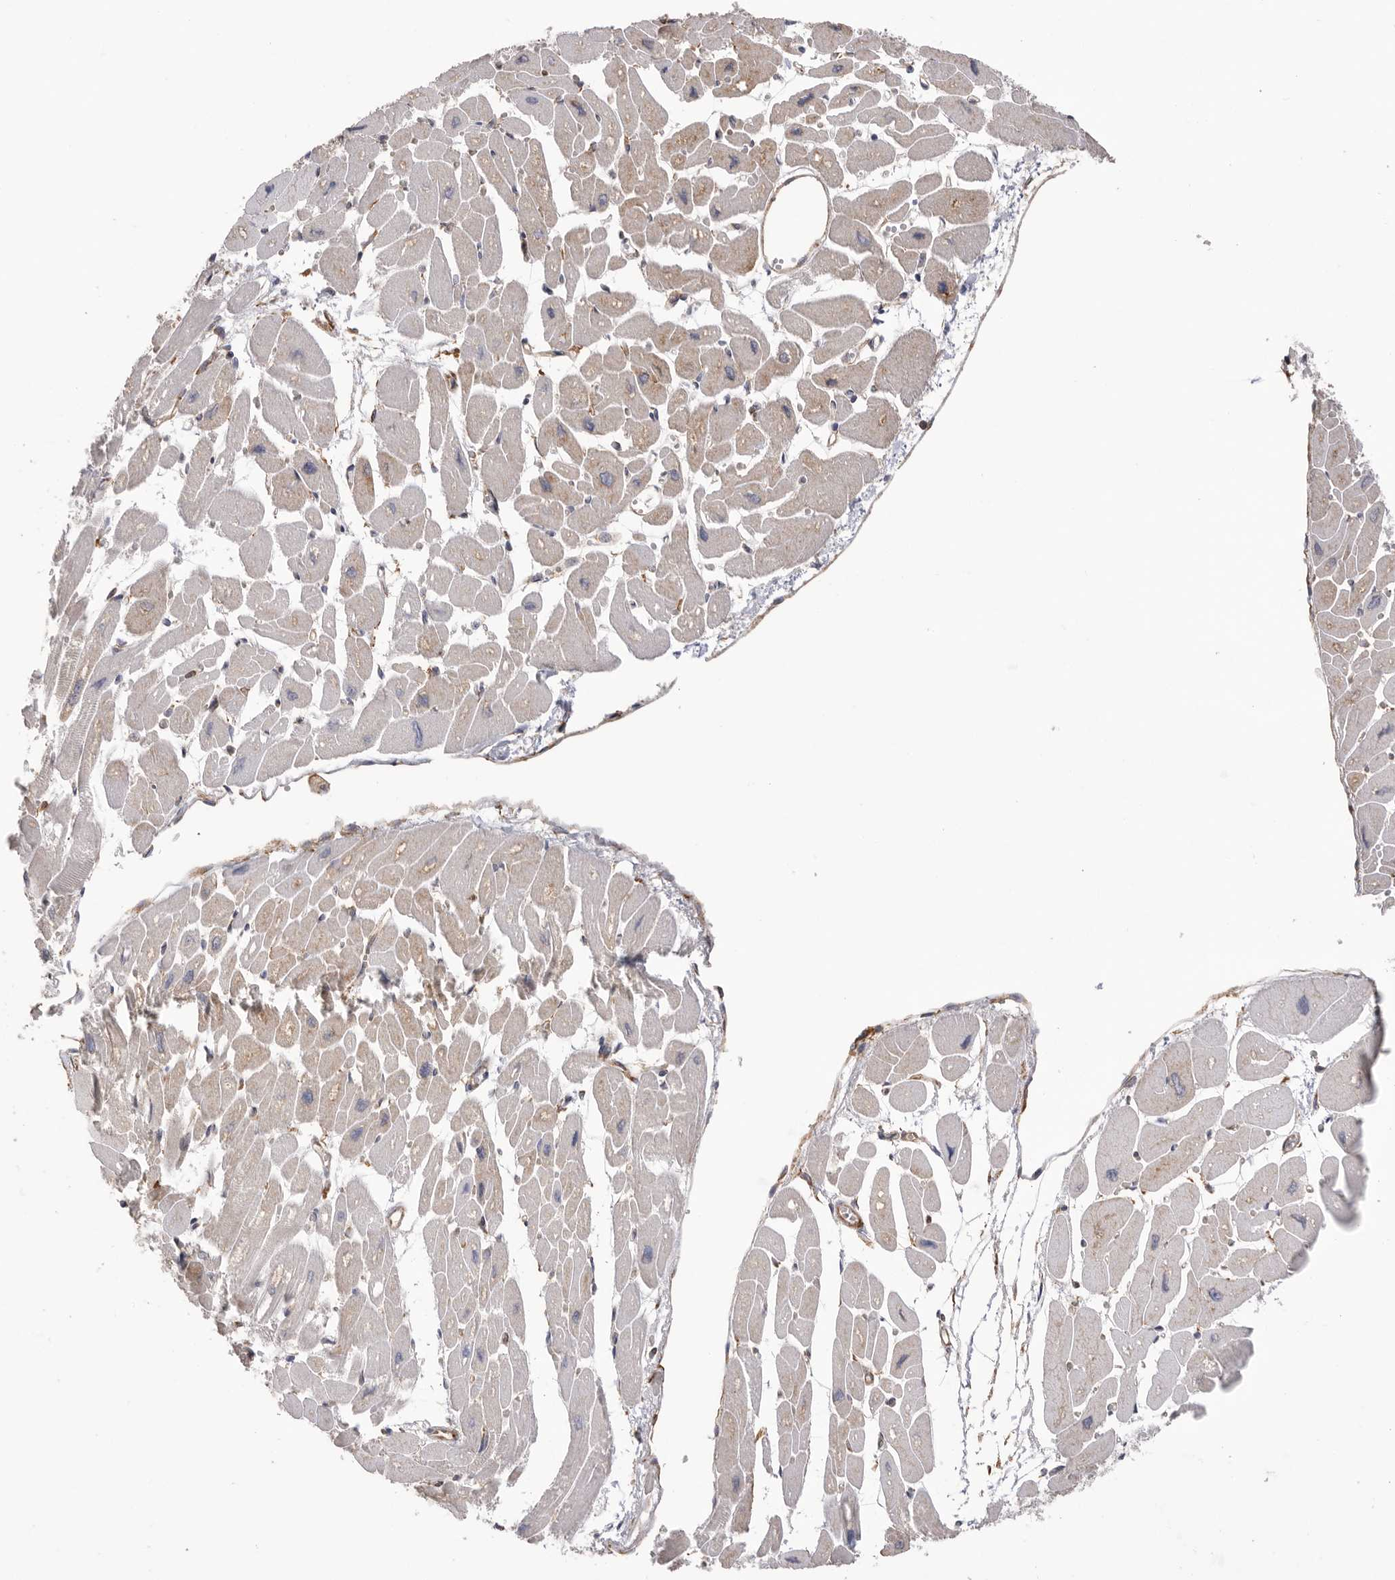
{"staining": {"intensity": "moderate", "quantity": "25%-75%", "location": "cytoplasmic/membranous"}, "tissue": "heart muscle", "cell_type": "Cardiomyocytes", "image_type": "normal", "snomed": [{"axis": "morphology", "description": "Normal tissue, NOS"}, {"axis": "topography", "description": "Heart"}], "caption": "Brown immunohistochemical staining in unremarkable heart muscle shows moderate cytoplasmic/membranous staining in approximately 25%-75% of cardiomyocytes. The protein is stained brown, and the nuclei are stained in blue (DAB (3,3'-diaminobenzidine) IHC with brightfield microscopy, high magnification).", "gene": "SERBP1", "patient": {"sex": "female", "age": 54}}